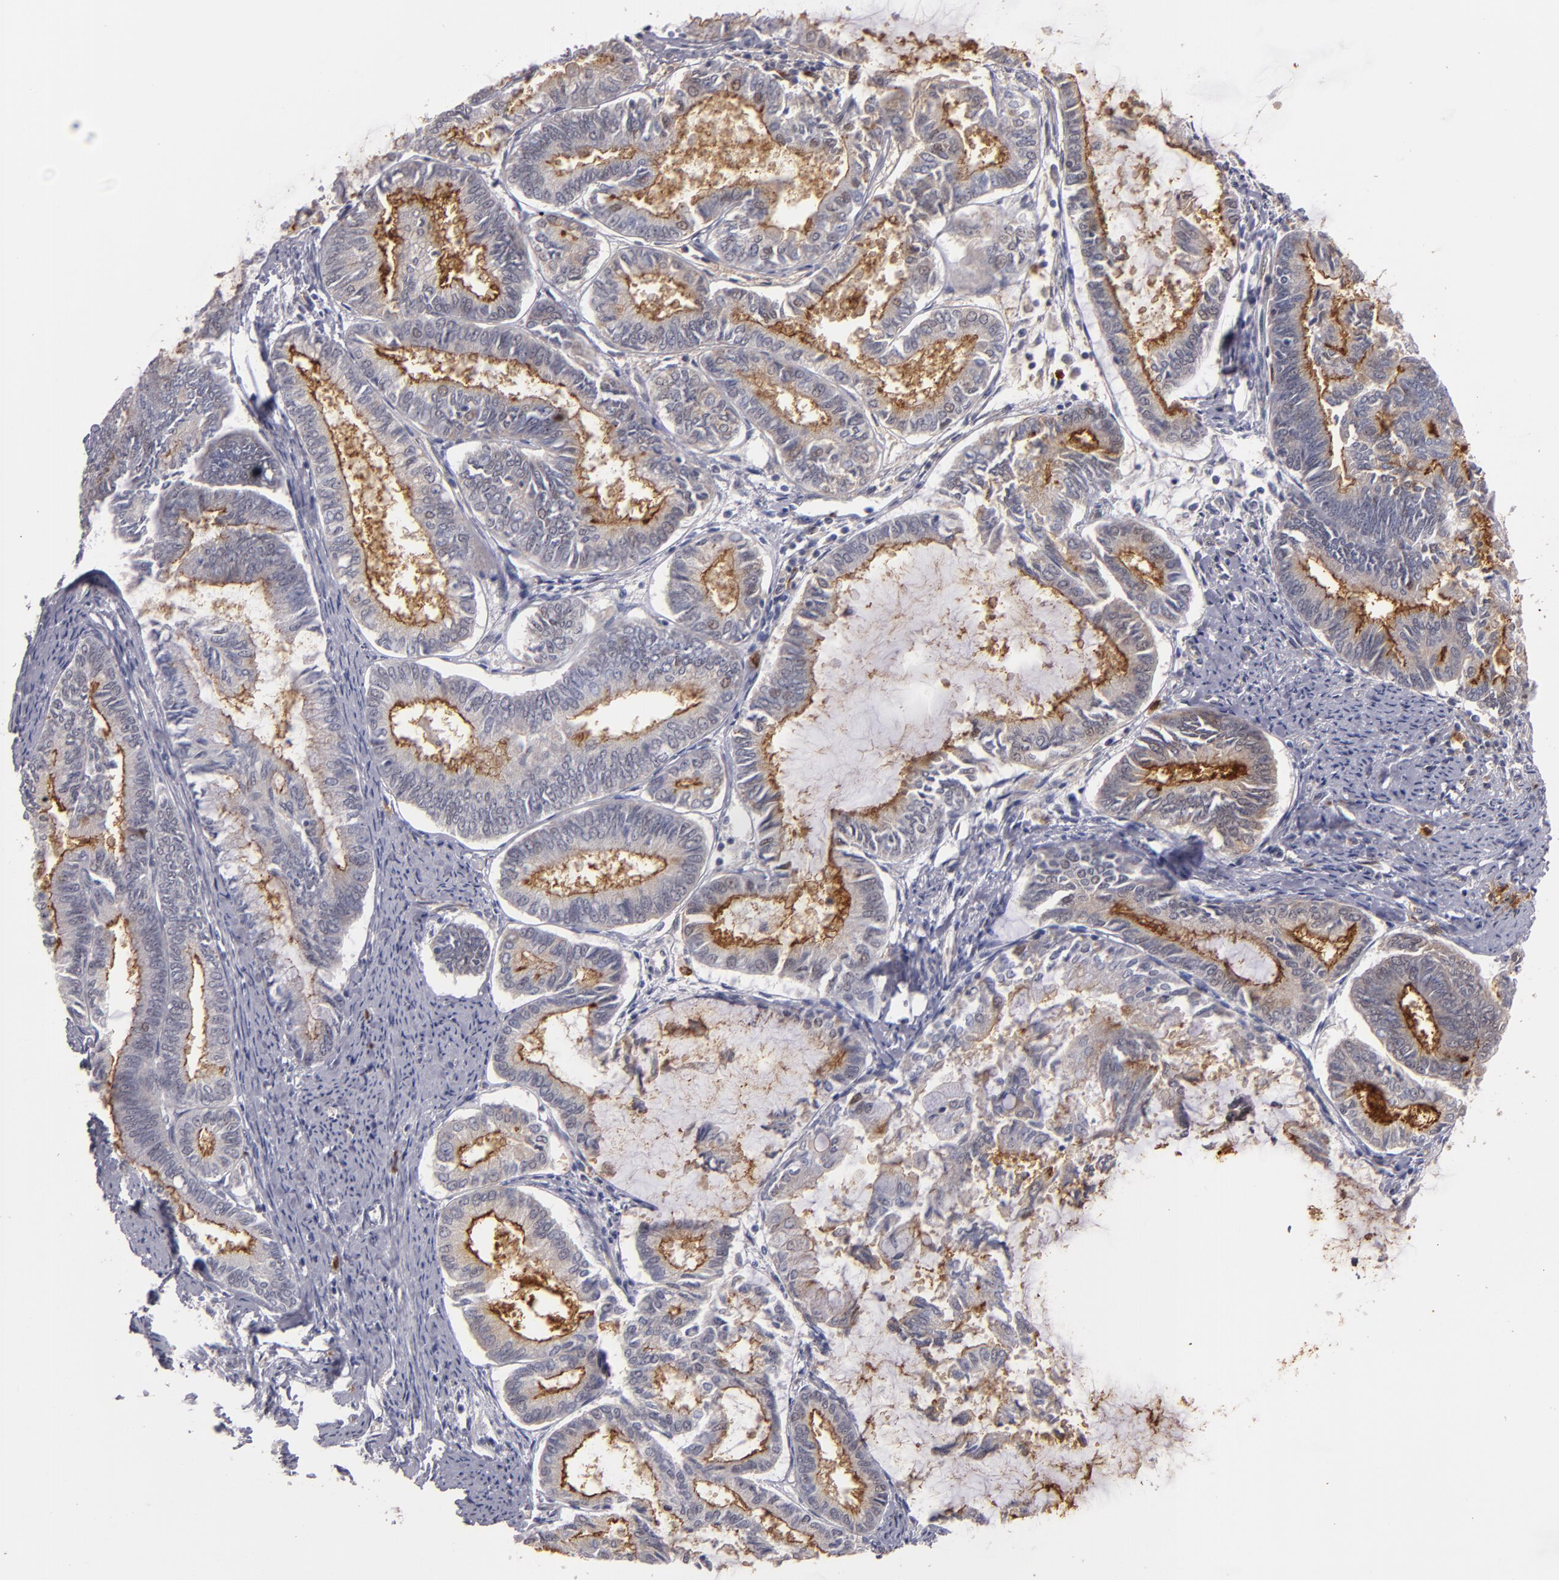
{"staining": {"intensity": "moderate", "quantity": ">75%", "location": "cytoplasmic/membranous"}, "tissue": "endometrial cancer", "cell_type": "Tumor cells", "image_type": "cancer", "snomed": [{"axis": "morphology", "description": "Adenocarcinoma, NOS"}, {"axis": "topography", "description": "Endometrium"}], "caption": "Tumor cells display medium levels of moderate cytoplasmic/membranous positivity in about >75% of cells in endometrial cancer. (DAB (3,3'-diaminobenzidine) = brown stain, brightfield microscopy at high magnification).", "gene": "STX3", "patient": {"sex": "female", "age": 86}}